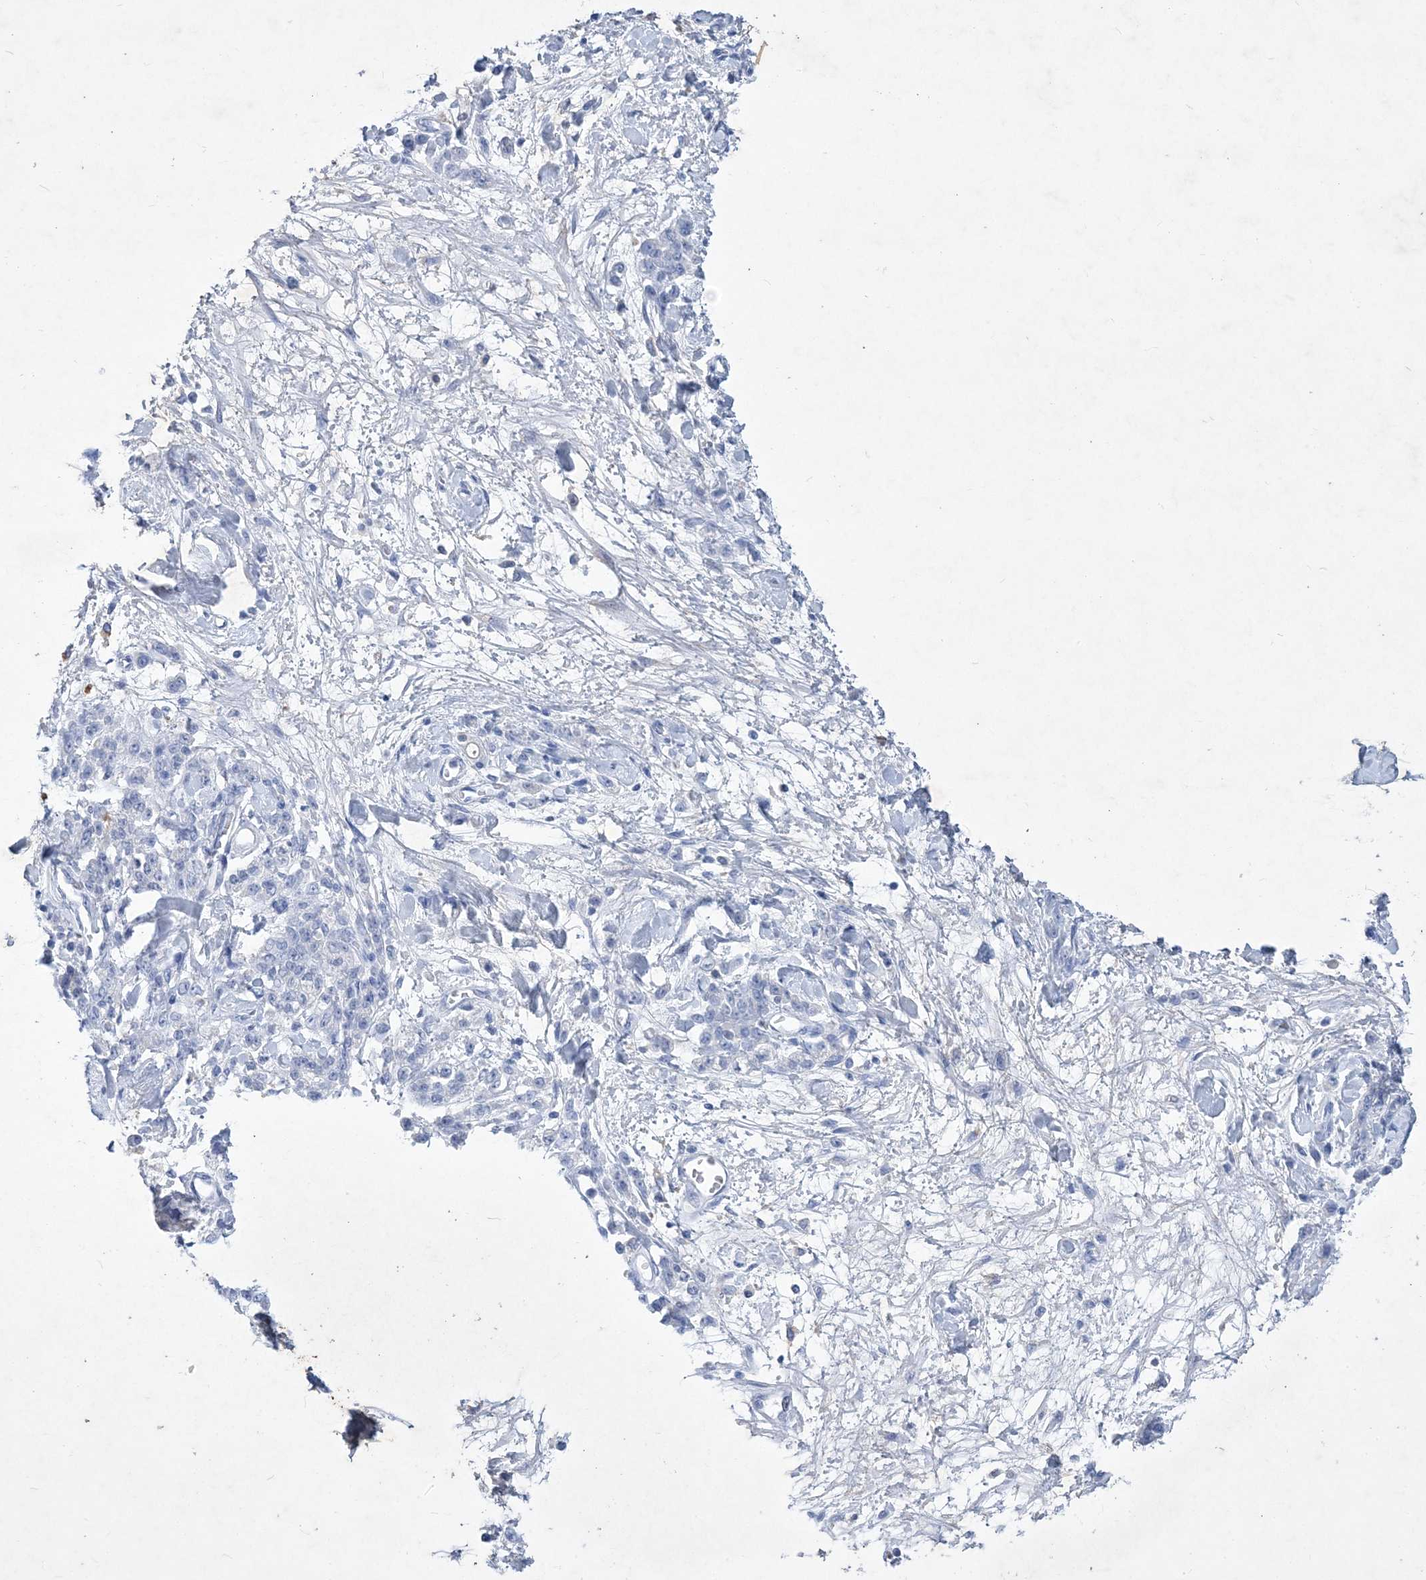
{"staining": {"intensity": "negative", "quantity": "none", "location": "none"}, "tissue": "stomach cancer", "cell_type": "Tumor cells", "image_type": "cancer", "snomed": [{"axis": "morphology", "description": "Normal tissue, NOS"}, {"axis": "morphology", "description": "Adenocarcinoma, NOS"}, {"axis": "topography", "description": "Stomach"}], "caption": "Protein analysis of stomach adenocarcinoma demonstrates no significant expression in tumor cells.", "gene": "COPS8", "patient": {"sex": "male", "age": 82}}